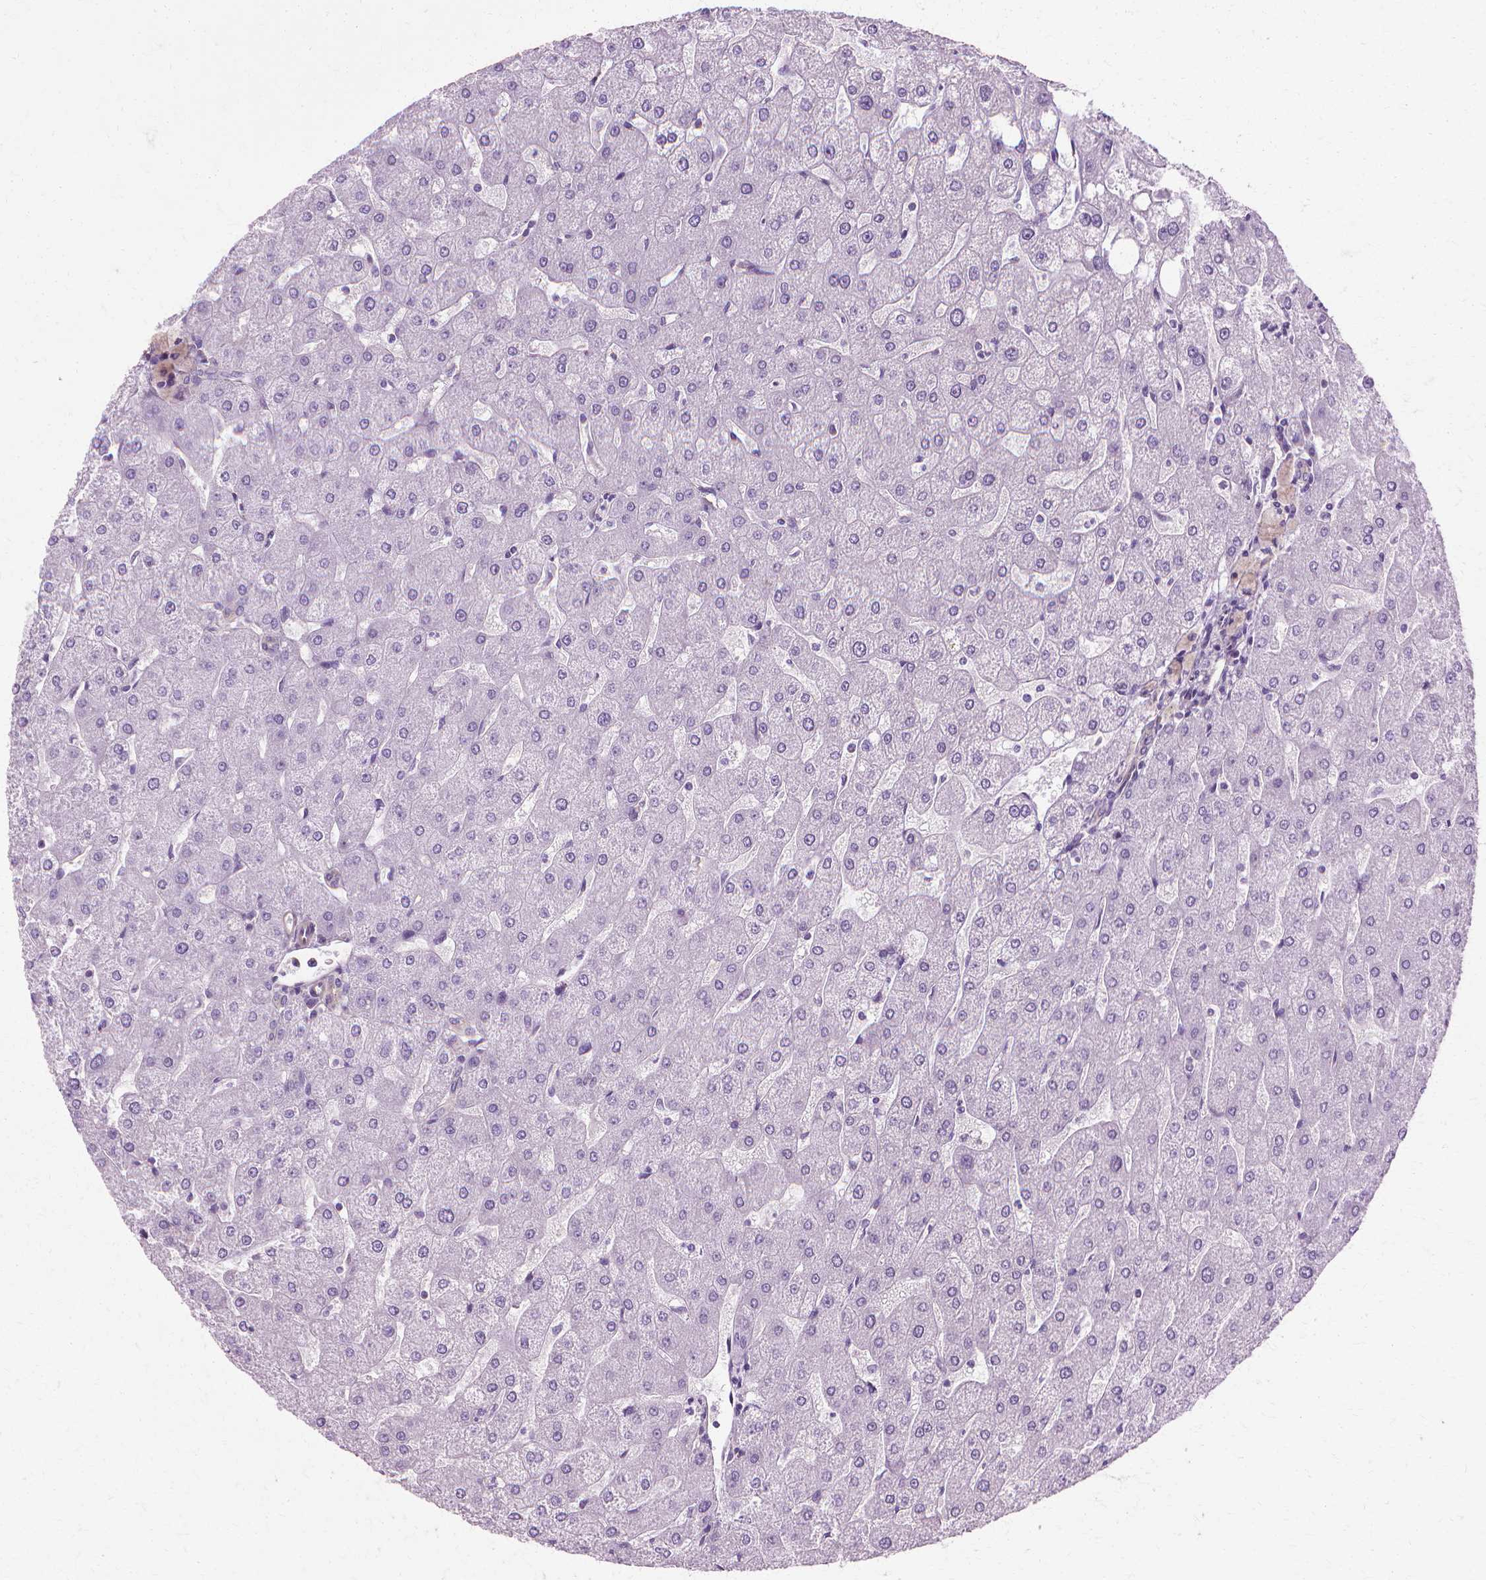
{"staining": {"intensity": "negative", "quantity": "none", "location": "none"}, "tissue": "liver", "cell_type": "Cholangiocytes", "image_type": "normal", "snomed": [{"axis": "morphology", "description": "Normal tissue, NOS"}, {"axis": "topography", "description": "Liver"}], "caption": "Immunohistochemistry (IHC) of benign human liver displays no positivity in cholangiocytes.", "gene": "CFAP157", "patient": {"sex": "male", "age": 67}}